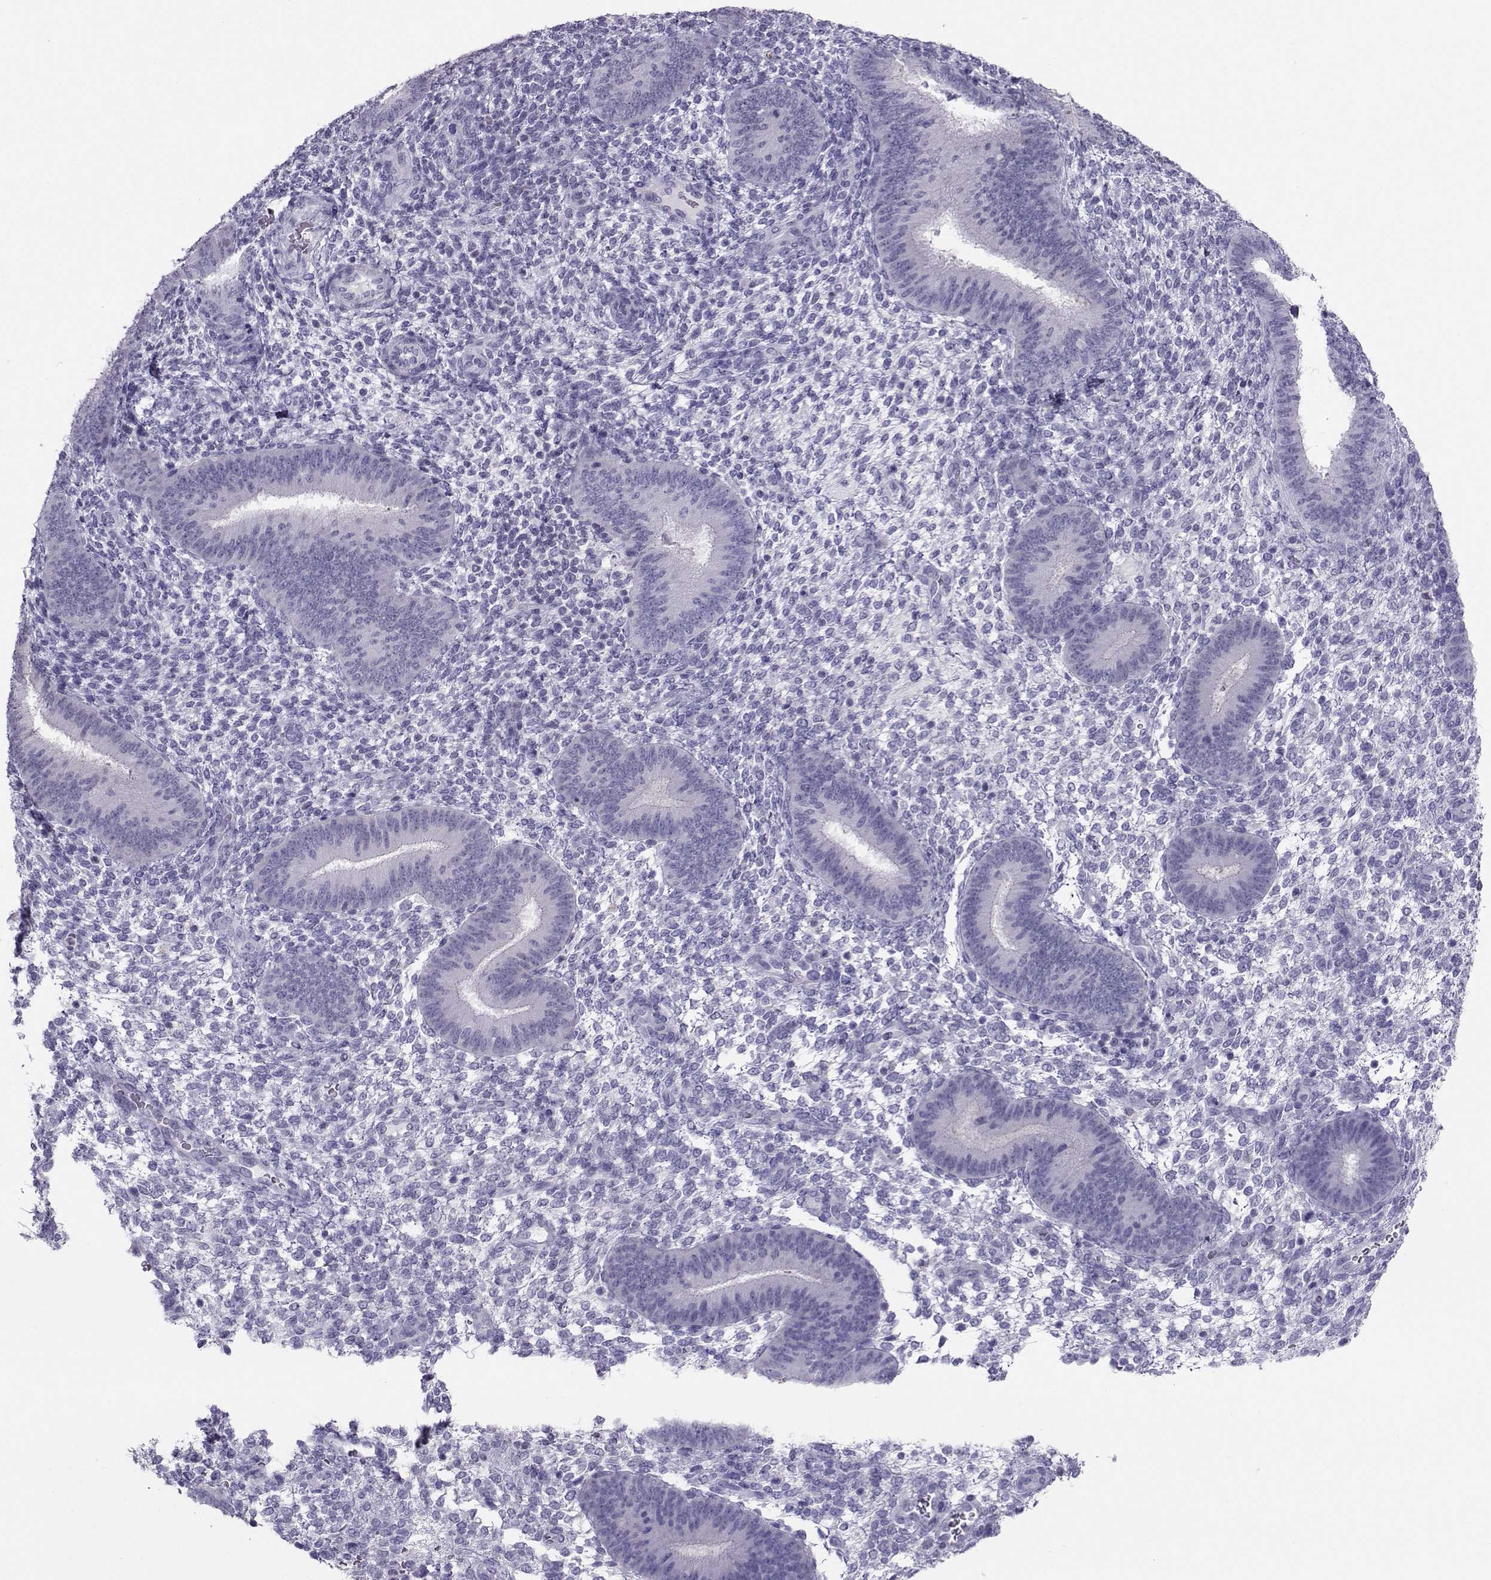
{"staining": {"intensity": "negative", "quantity": "none", "location": "none"}, "tissue": "endometrium", "cell_type": "Cells in endometrial stroma", "image_type": "normal", "snomed": [{"axis": "morphology", "description": "Normal tissue, NOS"}, {"axis": "topography", "description": "Endometrium"}], "caption": "This is a micrograph of immunohistochemistry staining of benign endometrium, which shows no expression in cells in endometrial stroma. (DAB immunohistochemistry with hematoxylin counter stain).", "gene": "PGK1", "patient": {"sex": "female", "age": 39}}